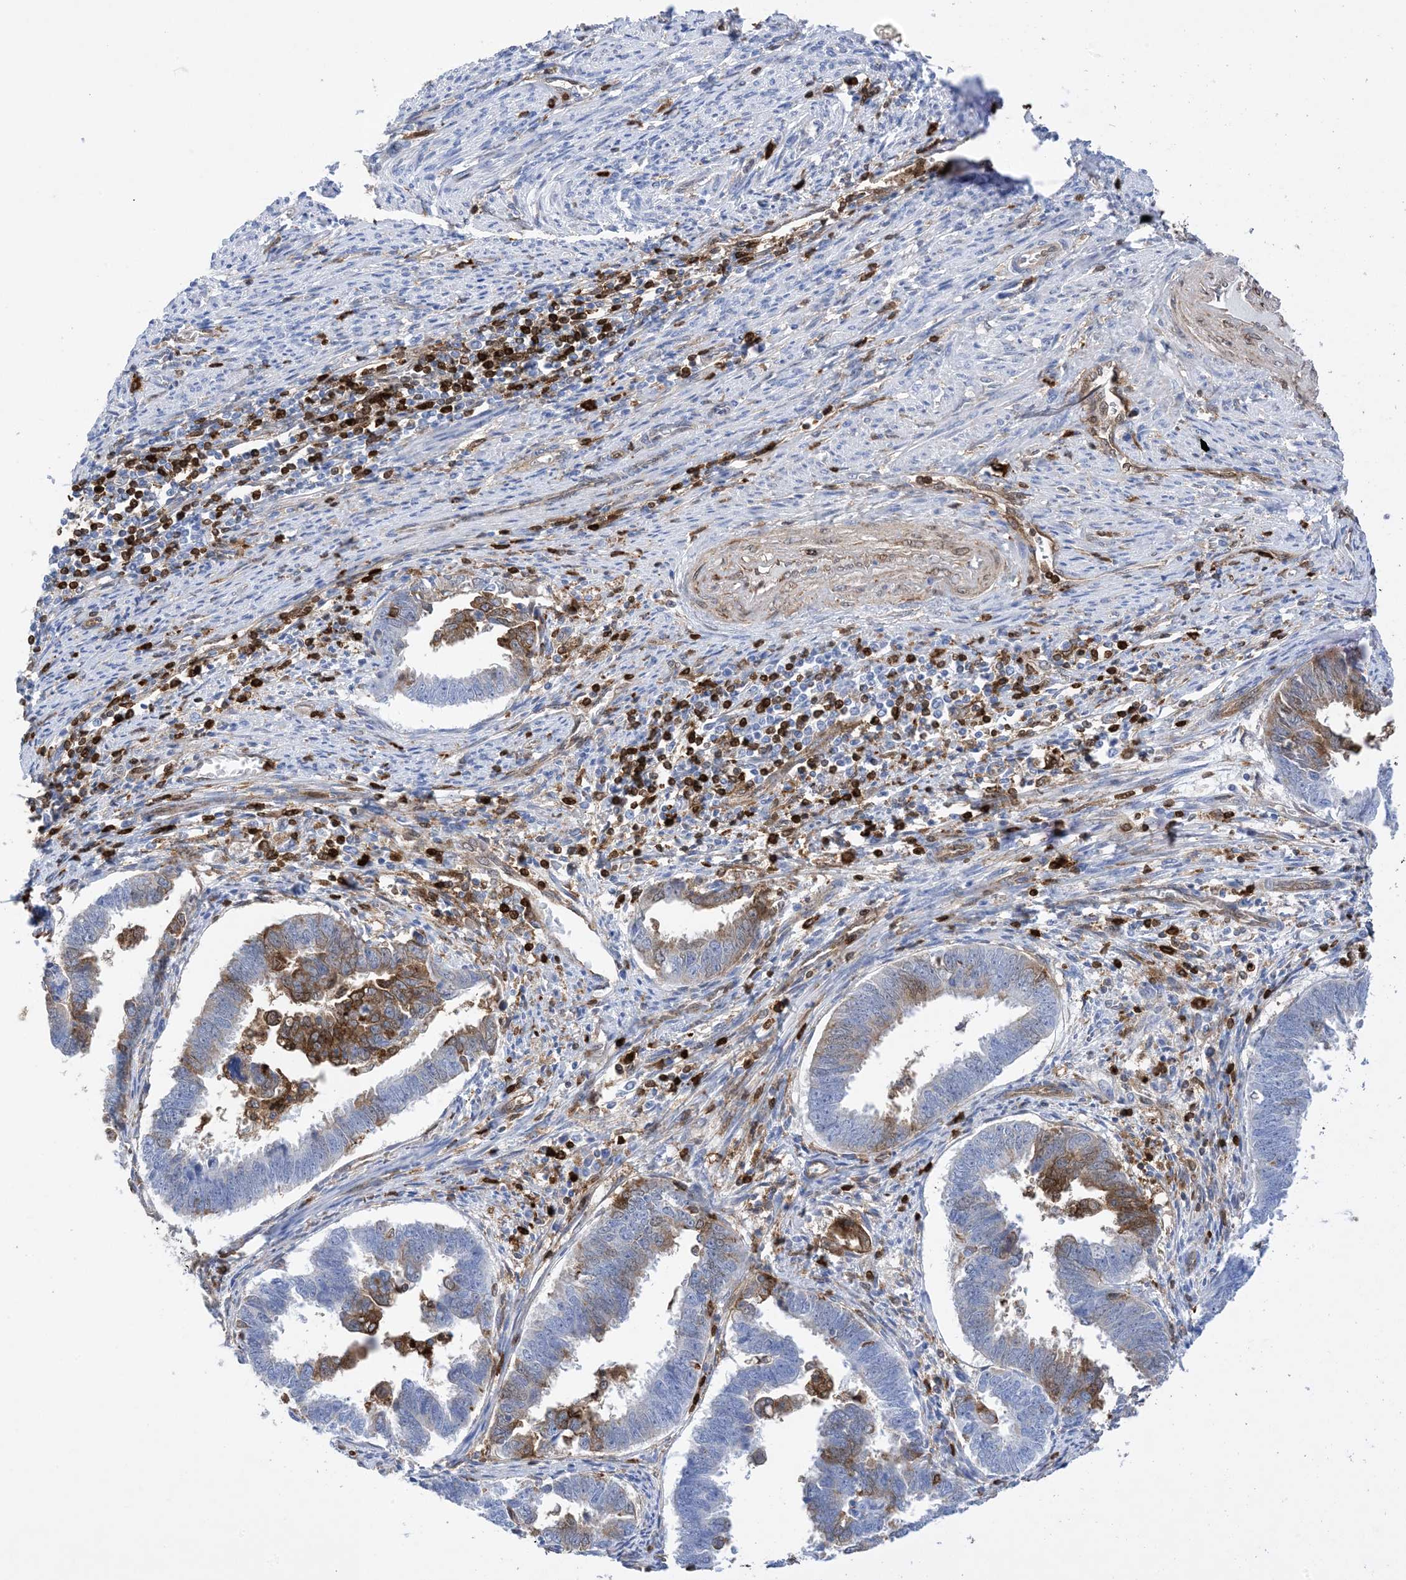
{"staining": {"intensity": "moderate", "quantity": "<25%", "location": "cytoplasmic/membranous"}, "tissue": "endometrial cancer", "cell_type": "Tumor cells", "image_type": "cancer", "snomed": [{"axis": "morphology", "description": "Adenocarcinoma, NOS"}, {"axis": "topography", "description": "Endometrium"}], "caption": "The histopathology image displays staining of adenocarcinoma (endometrial), revealing moderate cytoplasmic/membranous protein expression (brown color) within tumor cells.", "gene": "ANXA1", "patient": {"sex": "female", "age": 75}}